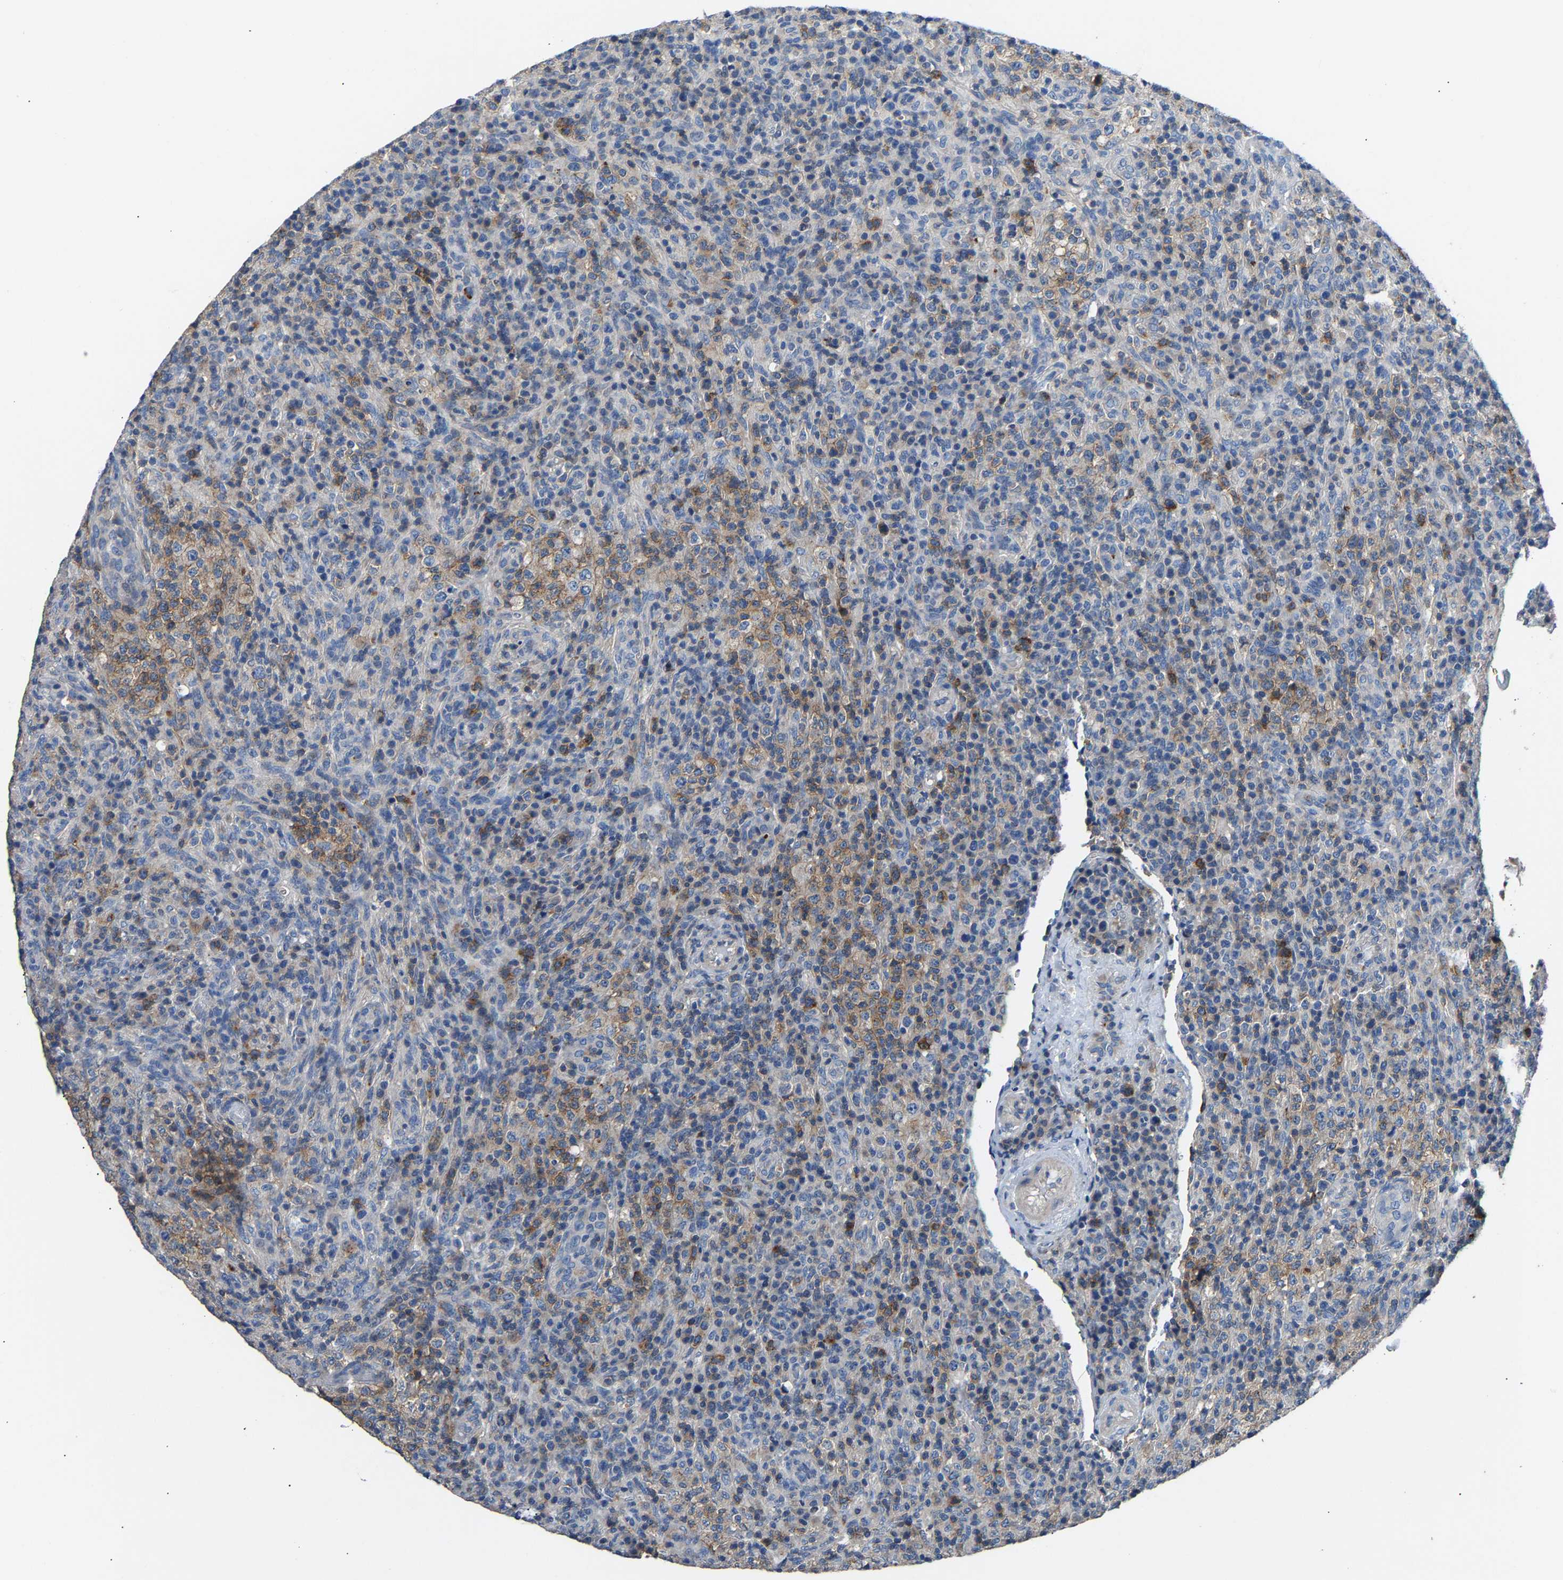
{"staining": {"intensity": "weak", "quantity": "<25%", "location": "cytoplasmic/membranous"}, "tissue": "lymphoma", "cell_type": "Tumor cells", "image_type": "cancer", "snomed": [{"axis": "morphology", "description": "Malignant lymphoma, non-Hodgkin's type, High grade"}, {"axis": "topography", "description": "Lymph node"}], "caption": "An image of lymphoma stained for a protein shows no brown staining in tumor cells.", "gene": "CCDC171", "patient": {"sex": "female", "age": 76}}